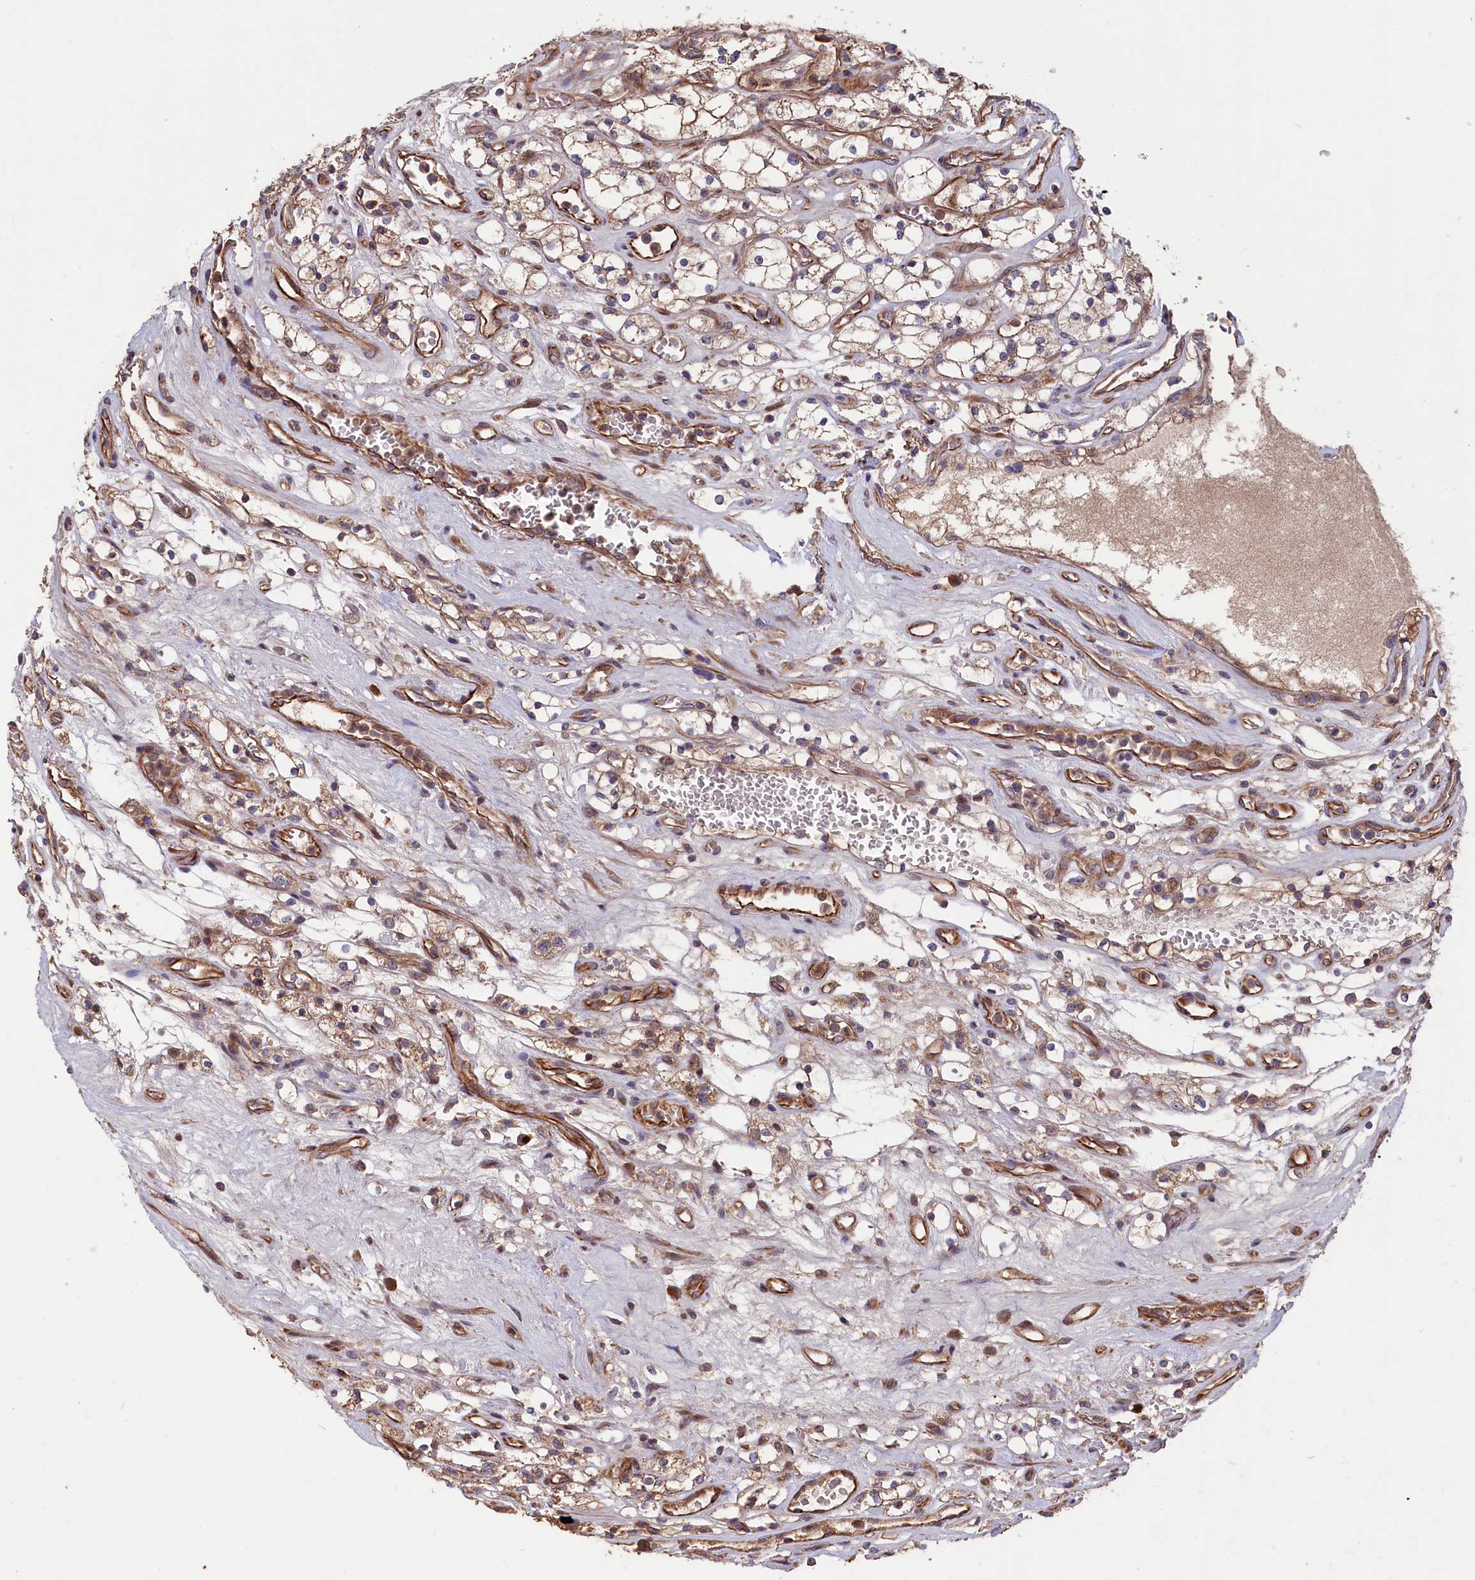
{"staining": {"intensity": "weak", "quantity": ">75%", "location": "cytoplasmic/membranous"}, "tissue": "renal cancer", "cell_type": "Tumor cells", "image_type": "cancer", "snomed": [{"axis": "morphology", "description": "Adenocarcinoma, NOS"}, {"axis": "topography", "description": "Kidney"}], "caption": "Weak cytoplasmic/membranous expression for a protein is appreciated in approximately >75% of tumor cells of renal adenocarcinoma using immunohistochemistry (IHC).", "gene": "GREB1L", "patient": {"sex": "female", "age": 69}}